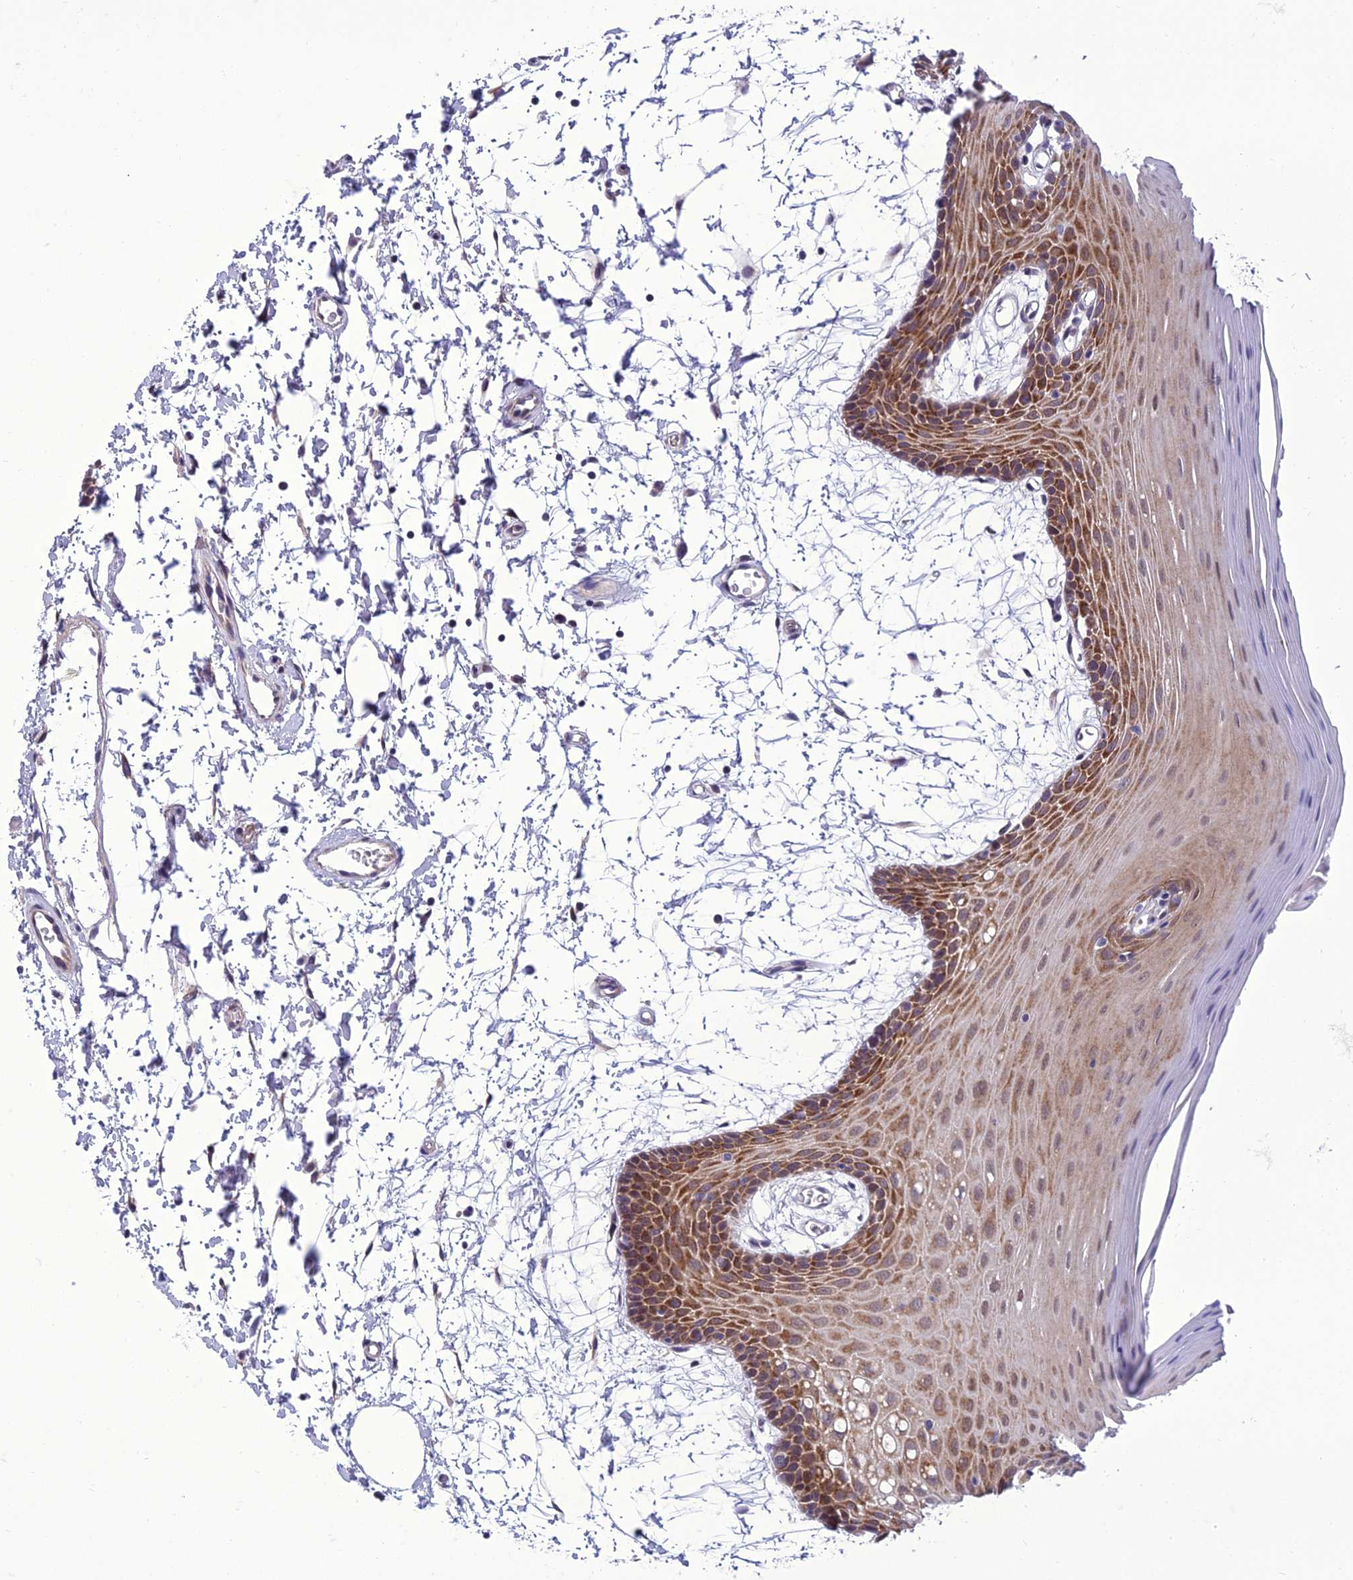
{"staining": {"intensity": "moderate", "quantity": ">75%", "location": "cytoplasmic/membranous"}, "tissue": "oral mucosa", "cell_type": "Squamous epithelial cells", "image_type": "normal", "snomed": [{"axis": "morphology", "description": "Normal tissue, NOS"}, {"axis": "topography", "description": "Skeletal muscle"}, {"axis": "topography", "description": "Oral tissue"}, {"axis": "topography", "description": "Salivary gland"}, {"axis": "topography", "description": "Peripheral nerve tissue"}], "caption": "Squamous epithelial cells show medium levels of moderate cytoplasmic/membranous expression in approximately >75% of cells in unremarkable oral mucosa. The staining is performed using DAB (3,3'-diaminobenzidine) brown chromogen to label protein expression. The nuclei are counter-stained blue using hematoxylin.", "gene": "GAB4", "patient": {"sex": "male", "age": 54}}